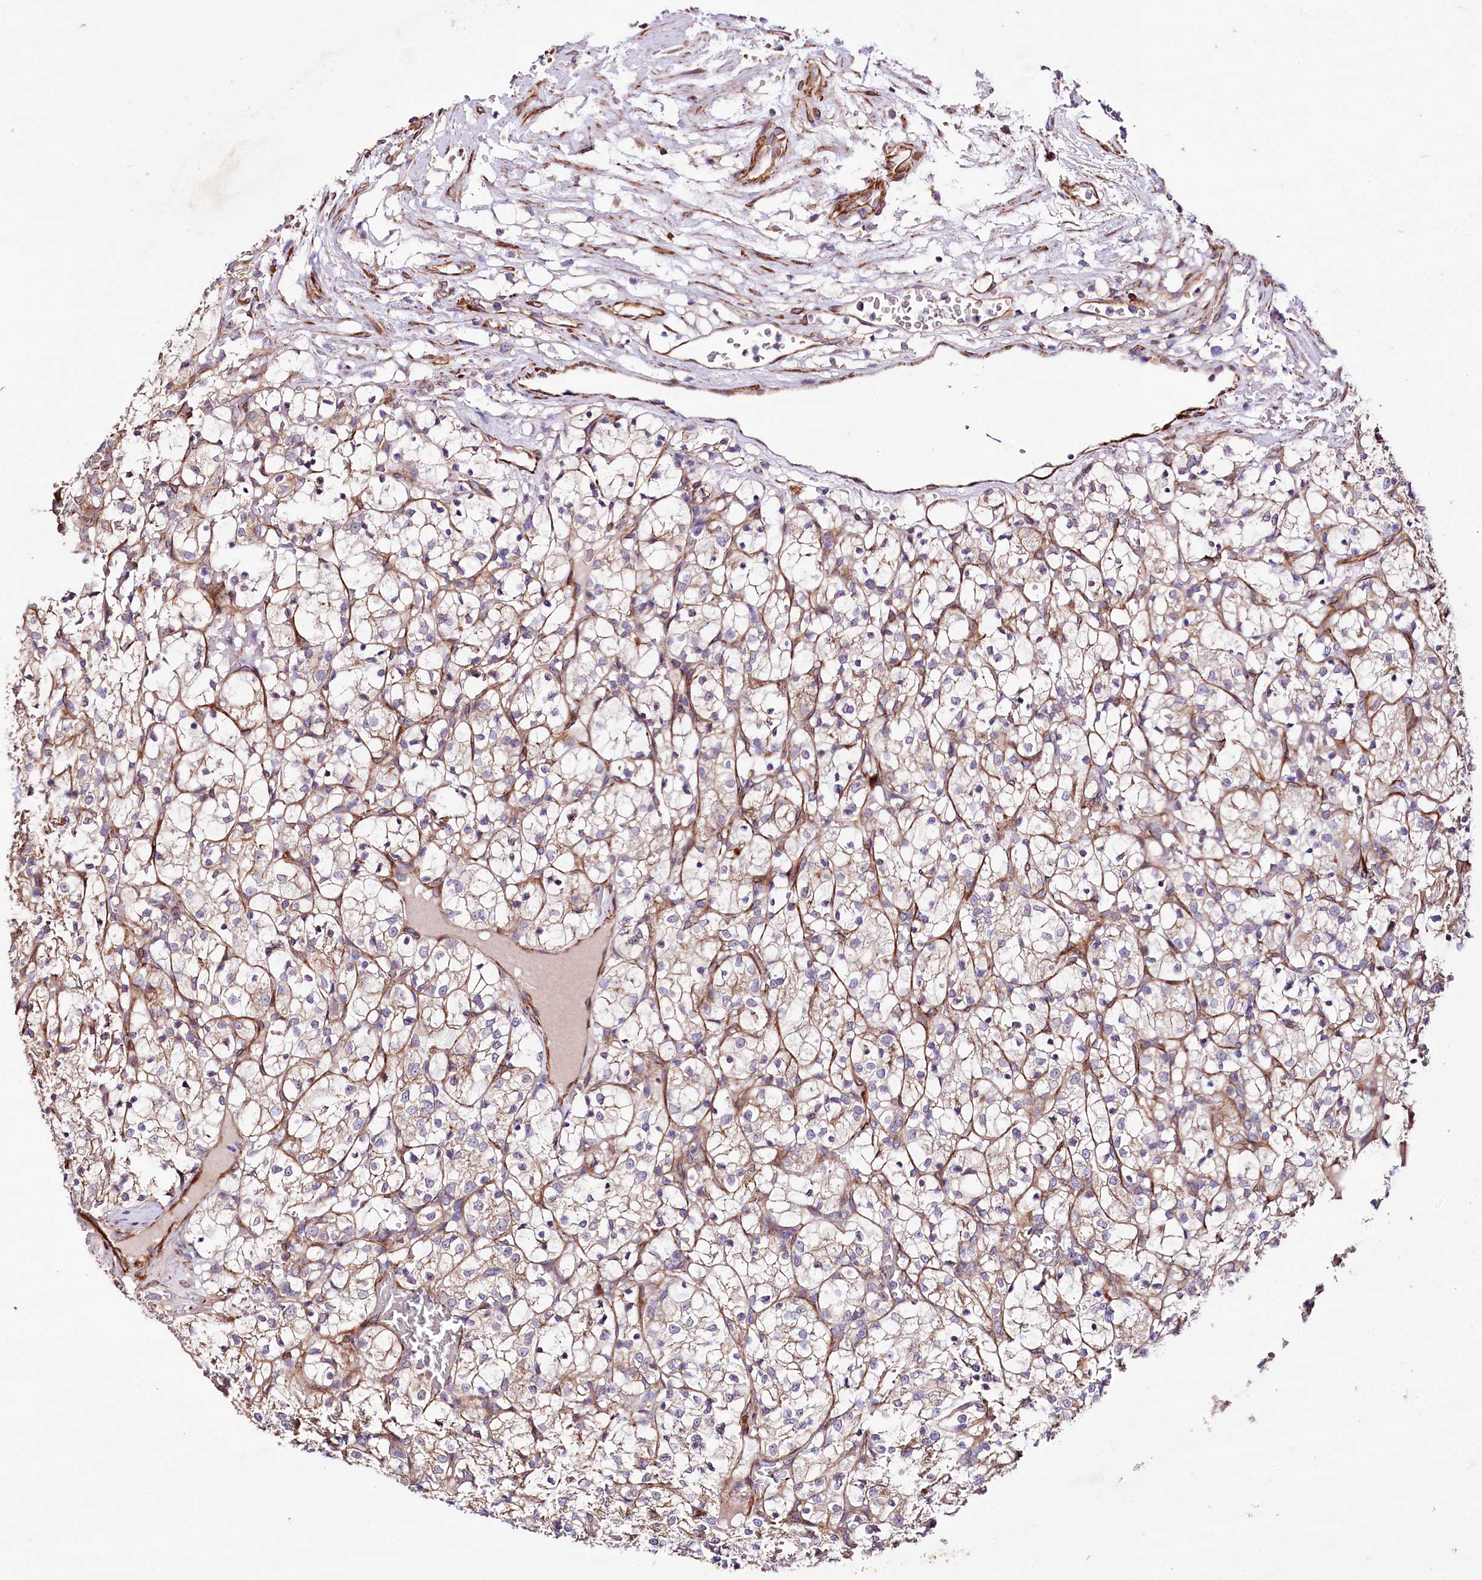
{"staining": {"intensity": "weak", "quantity": "25%-75%", "location": "cytoplasmic/membranous"}, "tissue": "renal cancer", "cell_type": "Tumor cells", "image_type": "cancer", "snomed": [{"axis": "morphology", "description": "Adenocarcinoma, NOS"}, {"axis": "topography", "description": "Kidney"}], "caption": "Weak cytoplasmic/membranous protein staining is present in about 25%-75% of tumor cells in adenocarcinoma (renal). (DAB (3,3'-diaminobenzidine) IHC with brightfield microscopy, high magnification).", "gene": "SPATS2", "patient": {"sex": "female", "age": 69}}